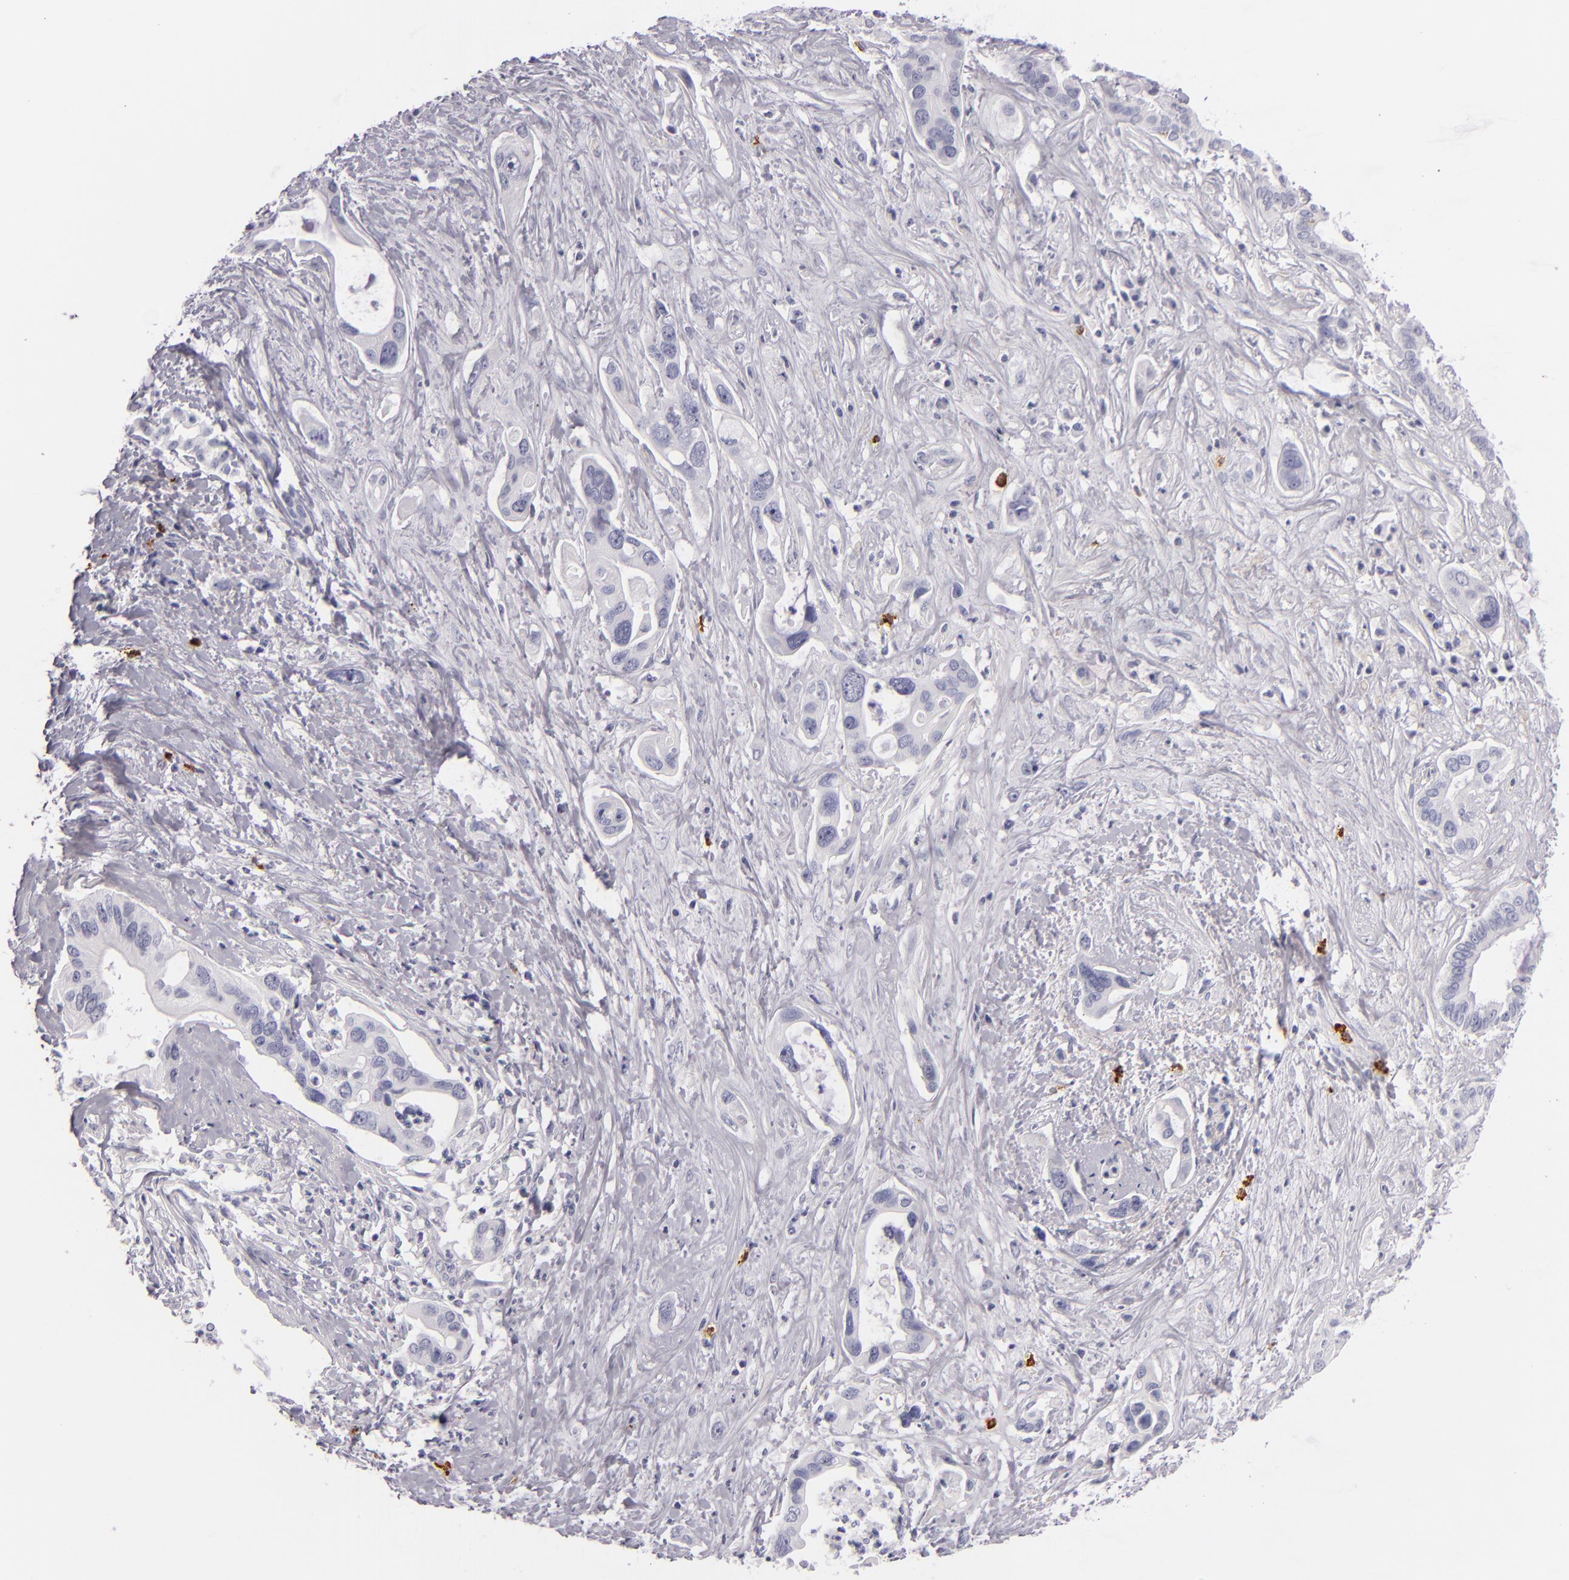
{"staining": {"intensity": "negative", "quantity": "none", "location": "none"}, "tissue": "liver cancer", "cell_type": "Tumor cells", "image_type": "cancer", "snomed": [{"axis": "morphology", "description": "Cholangiocarcinoma"}, {"axis": "topography", "description": "Liver"}], "caption": "Protein analysis of cholangiocarcinoma (liver) displays no significant positivity in tumor cells. Brightfield microscopy of IHC stained with DAB (brown) and hematoxylin (blue), captured at high magnification.", "gene": "TPSD1", "patient": {"sex": "female", "age": 65}}